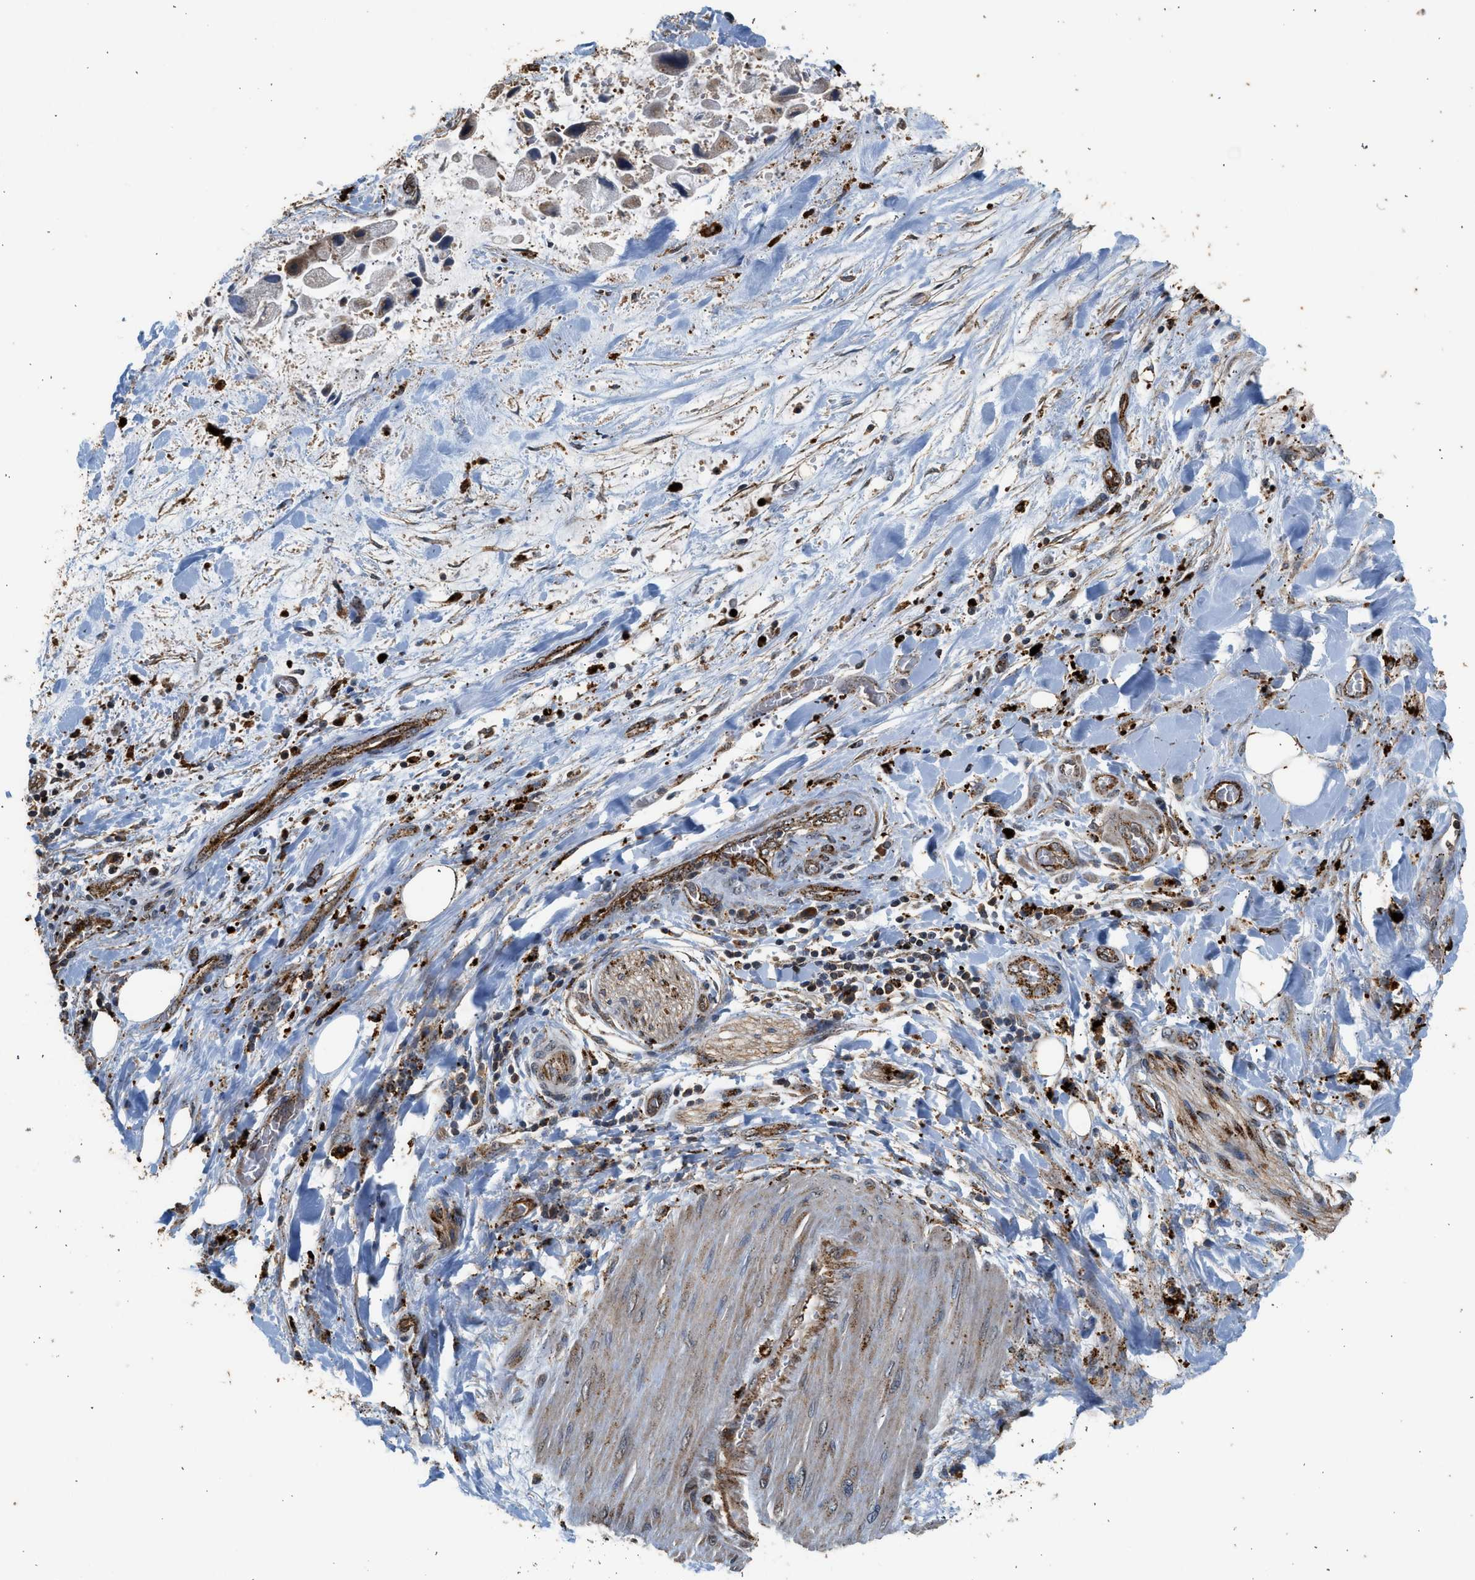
{"staining": {"intensity": "moderate", "quantity": "25%-75%", "location": "cytoplasmic/membranous"}, "tissue": "adipose tissue", "cell_type": "Adipocytes", "image_type": "normal", "snomed": [{"axis": "morphology", "description": "Normal tissue, NOS"}, {"axis": "morphology", "description": "Cholangiocarcinoma"}, {"axis": "topography", "description": "Liver"}, {"axis": "topography", "description": "Peripheral nerve tissue"}], "caption": "Unremarkable adipose tissue was stained to show a protein in brown. There is medium levels of moderate cytoplasmic/membranous positivity in approximately 25%-75% of adipocytes. (brown staining indicates protein expression, while blue staining denotes nuclei).", "gene": "CTSV", "patient": {"sex": "male", "age": 50}}